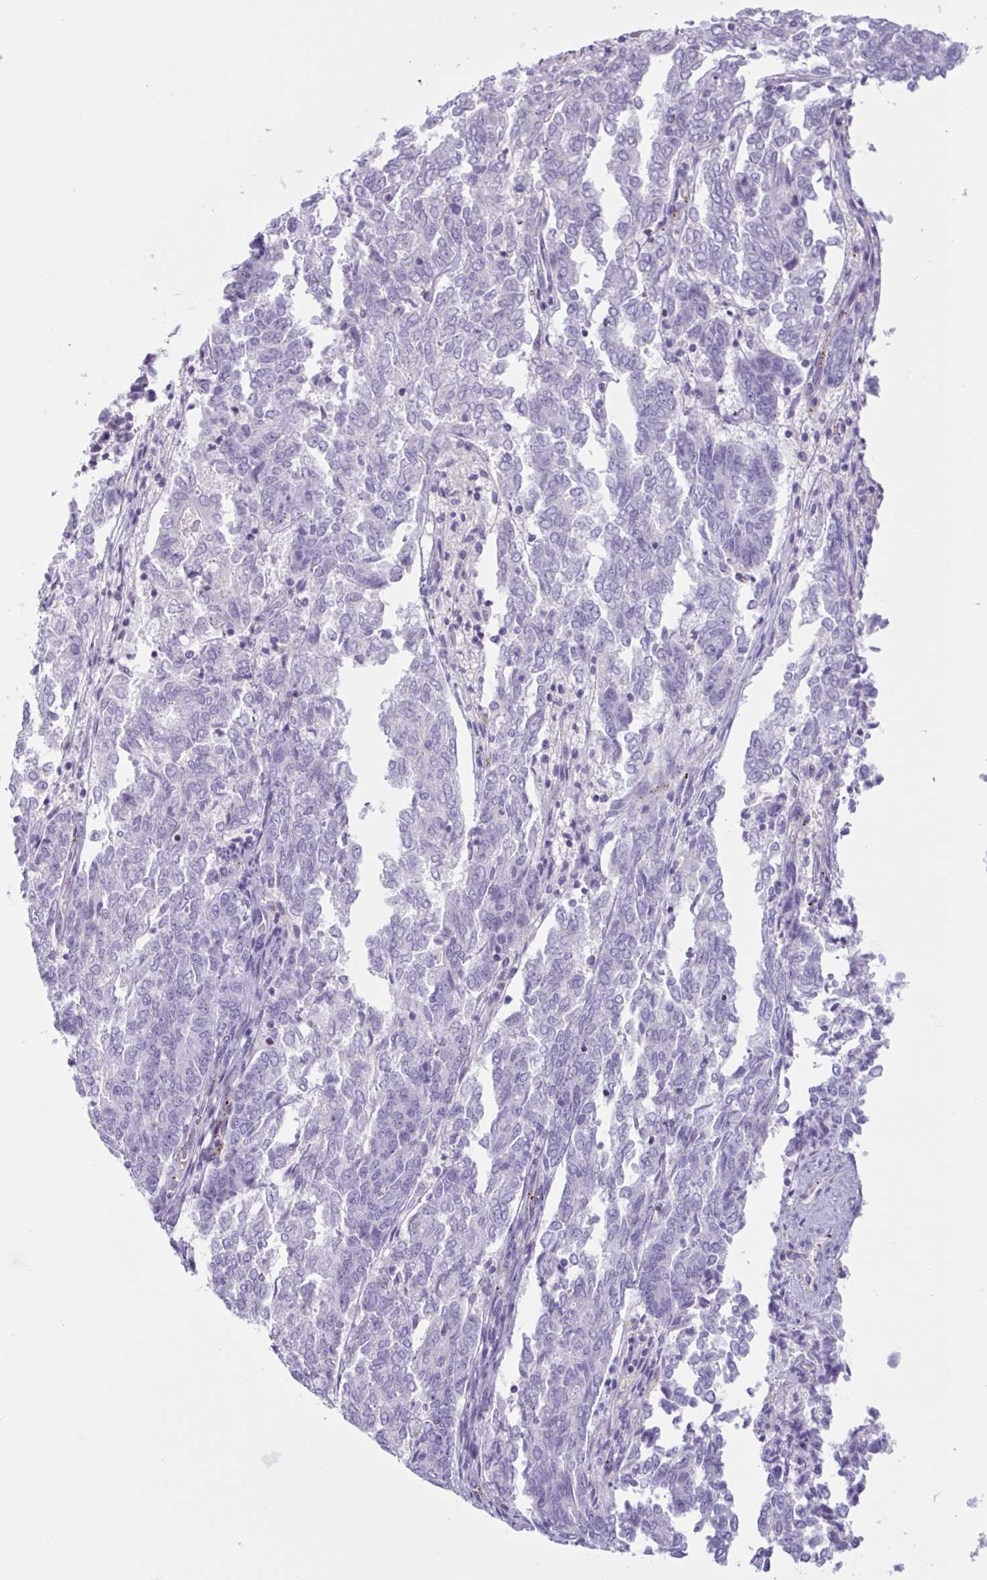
{"staining": {"intensity": "negative", "quantity": "none", "location": "none"}, "tissue": "endometrial cancer", "cell_type": "Tumor cells", "image_type": "cancer", "snomed": [{"axis": "morphology", "description": "Adenocarcinoma, NOS"}, {"axis": "topography", "description": "Endometrium"}], "caption": "This is an immunohistochemistry (IHC) photomicrograph of human endometrial cancer (adenocarcinoma). There is no staining in tumor cells.", "gene": "XCL1", "patient": {"sex": "female", "age": 80}}